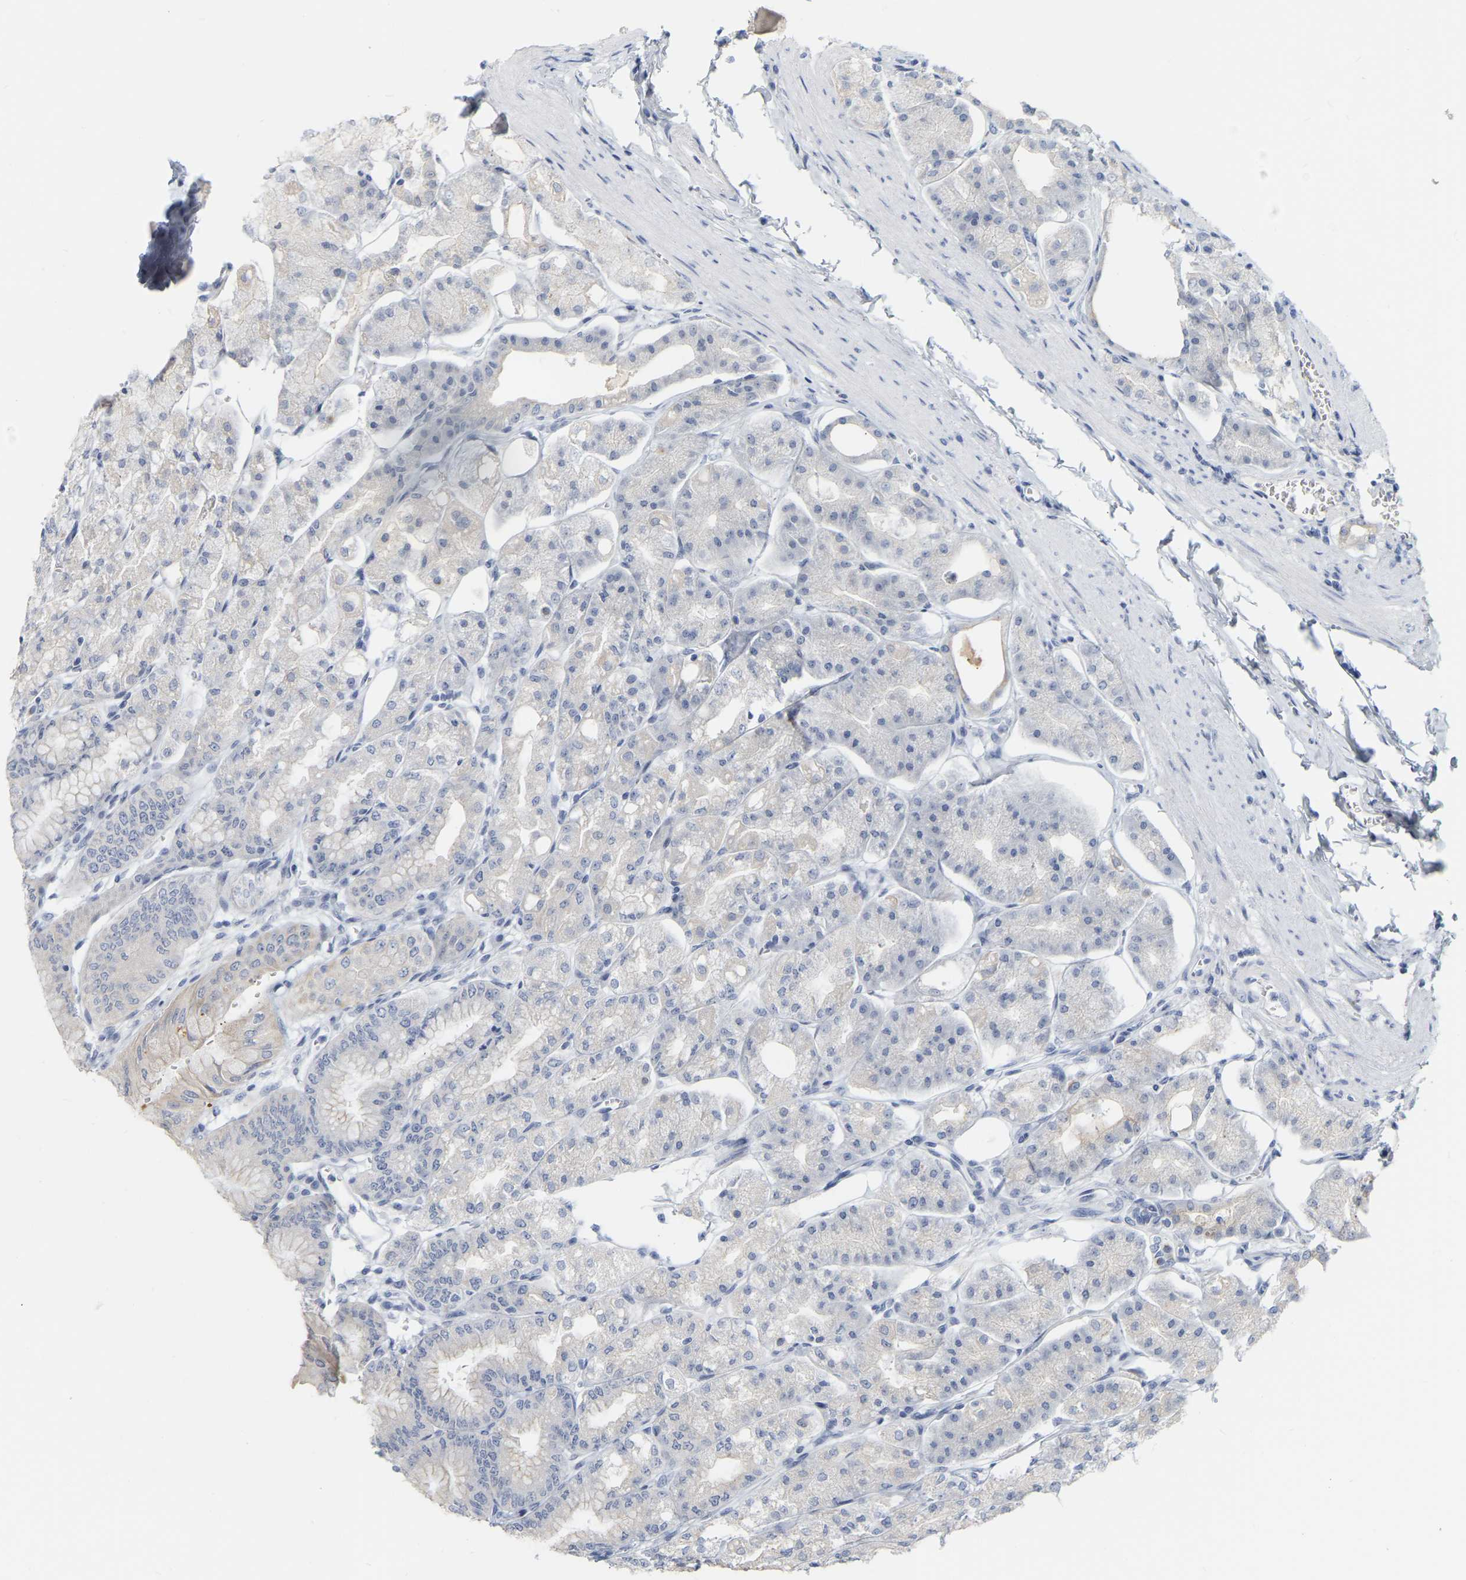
{"staining": {"intensity": "weak", "quantity": "<25%", "location": "cytoplasmic/membranous"}, "tissue": "stomach", "cell_type": "Glandular cells", "image_type": "normal", "snomed": [{"axis": "morphology", "description": "Normal tissue, NOS"}, {"axis": "topography", "description": "Stomach, lower"}], "caption": "The immunohistochemistry (IHC) histopathology image has no significant positivity in glandular cells of stomach.", "gene": "KRT76", "patient": {"sex": "male", "age": 71}}